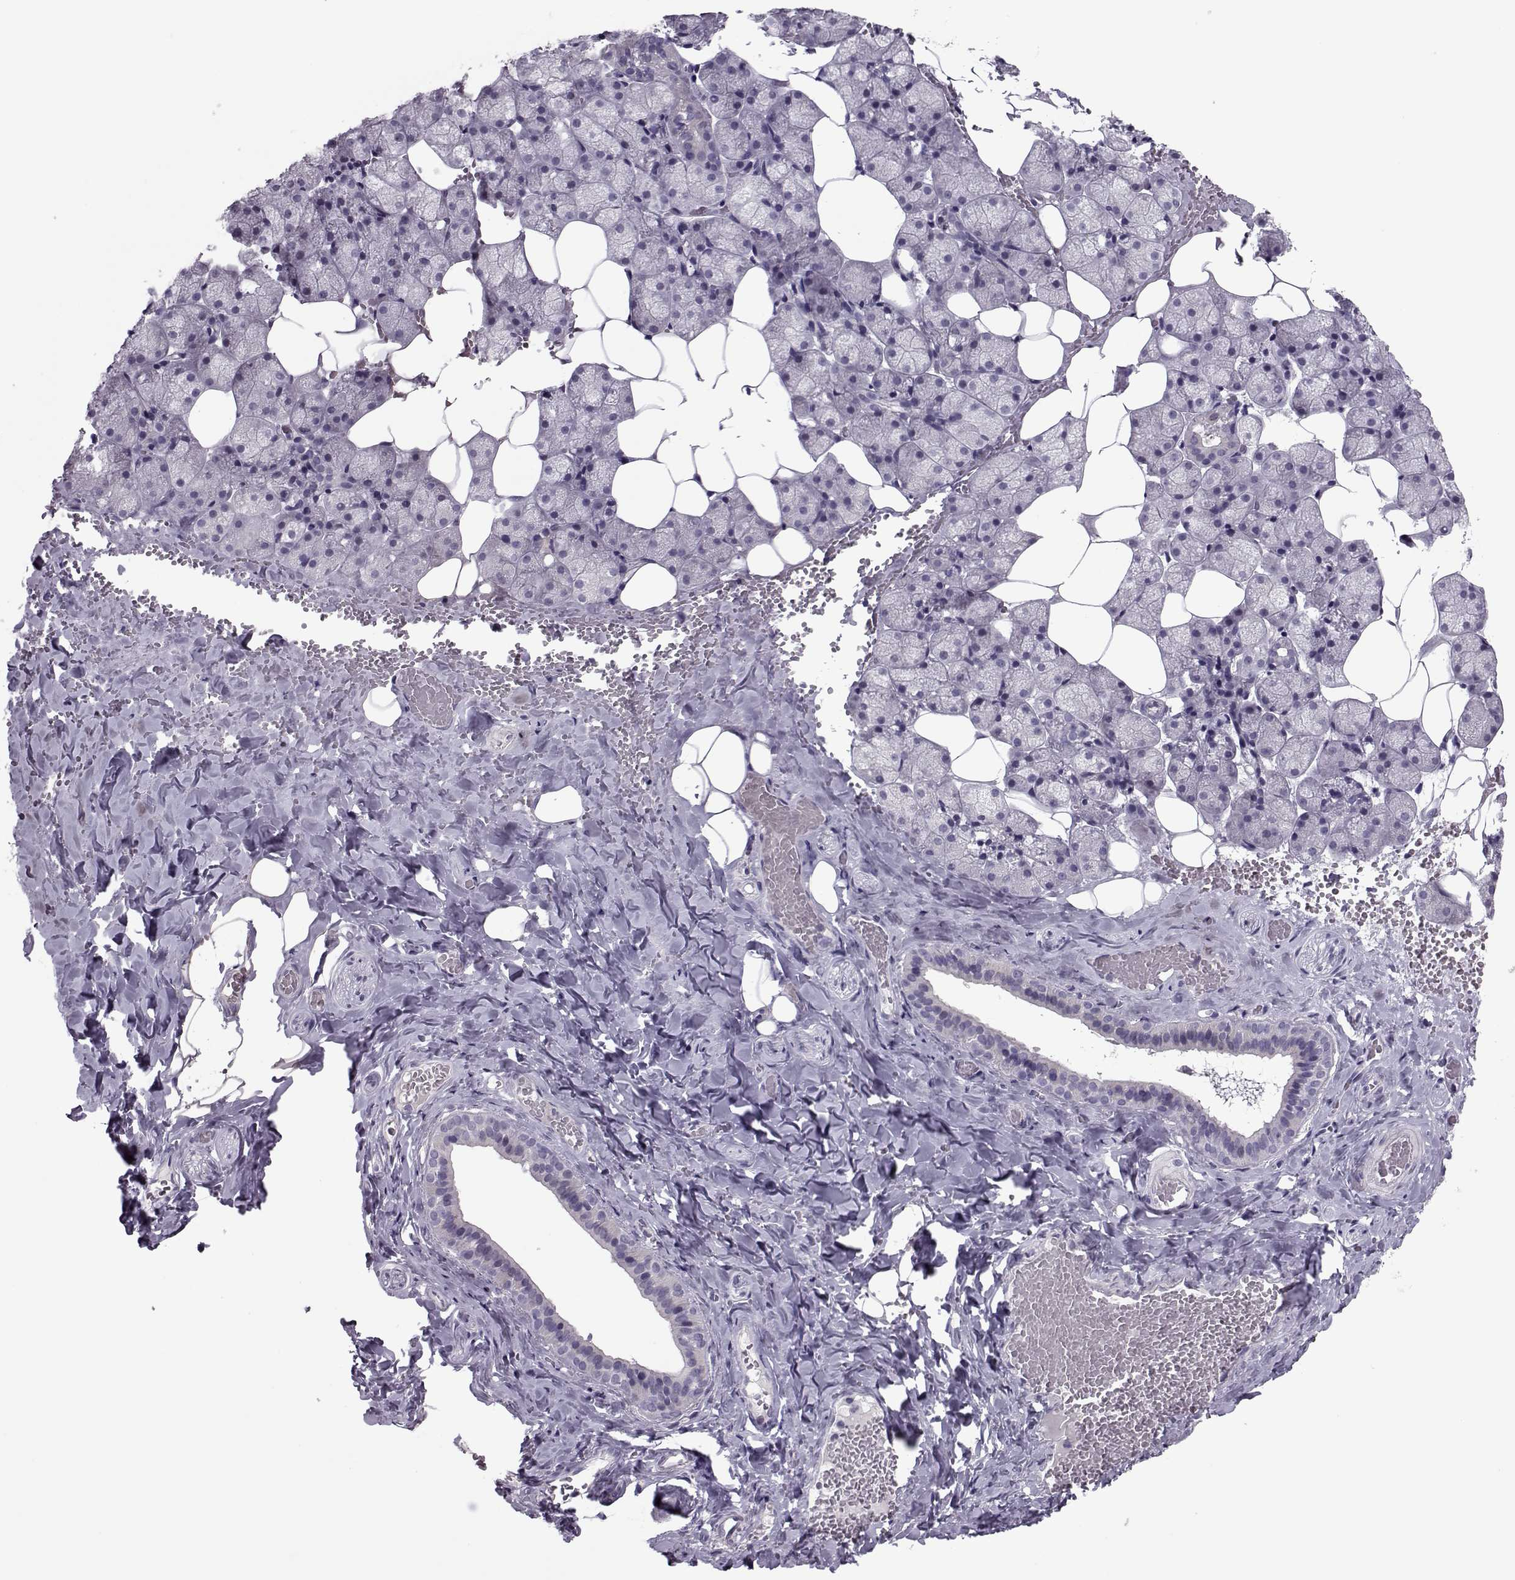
{"staining": {"intensity": "negative", "quantity": "none", "location": "none"}, "tissue": "salivary gland", "cell_type": "Glandular cells", "image_type": "normal", "snomed": [{"axis": "morphology", "description": "Normal tissue, NOS"}, {"axis": "topography", "description": "Salivary gland"}], "caption": "This is an IHC micrograph of benign salivary gland. There is no expression in glandular cells.", "gene": "ASRGL1", "patient": {"sex": "male", "age": 38}}